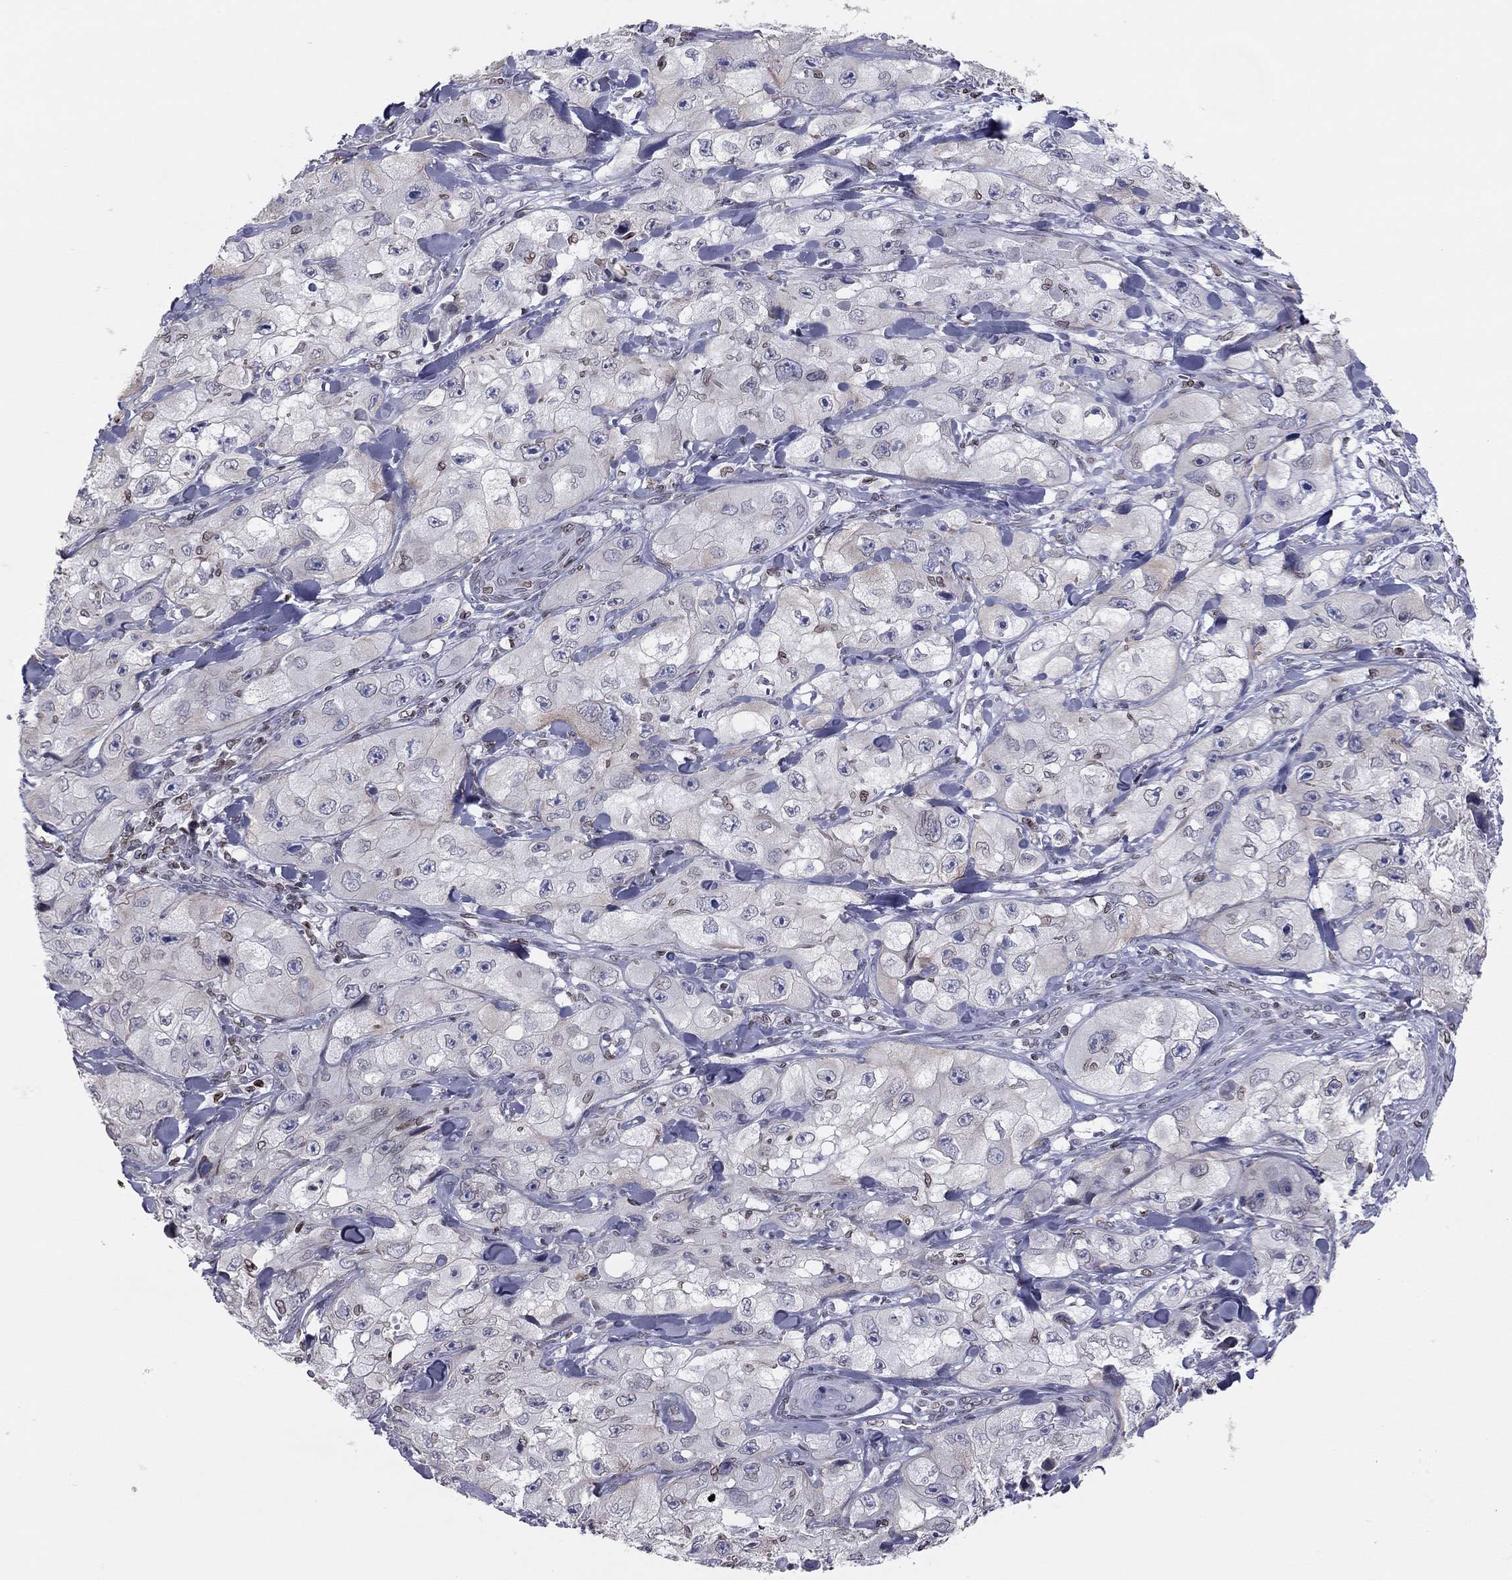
{"staining": {"intensity": "negative", "quantity": "none", "location": "none"}, "tissue": "skin cancer", "cell_type": "Tumor cells", "image_type": "cancer", "snomed": [{"axis": "morphology", "description": "Squamous cell carcinoma, NOS"}, {"axis": "topography", "description": "Skin"}, {"axis": "topography", "description": "Subcutis"}], "caption": "Immunohistochemistry of skin squamous cell carcinoma shows no staining in tumor cells.", "gene": "ESPL1", "patient": {"sex": "male", "age": 73}}